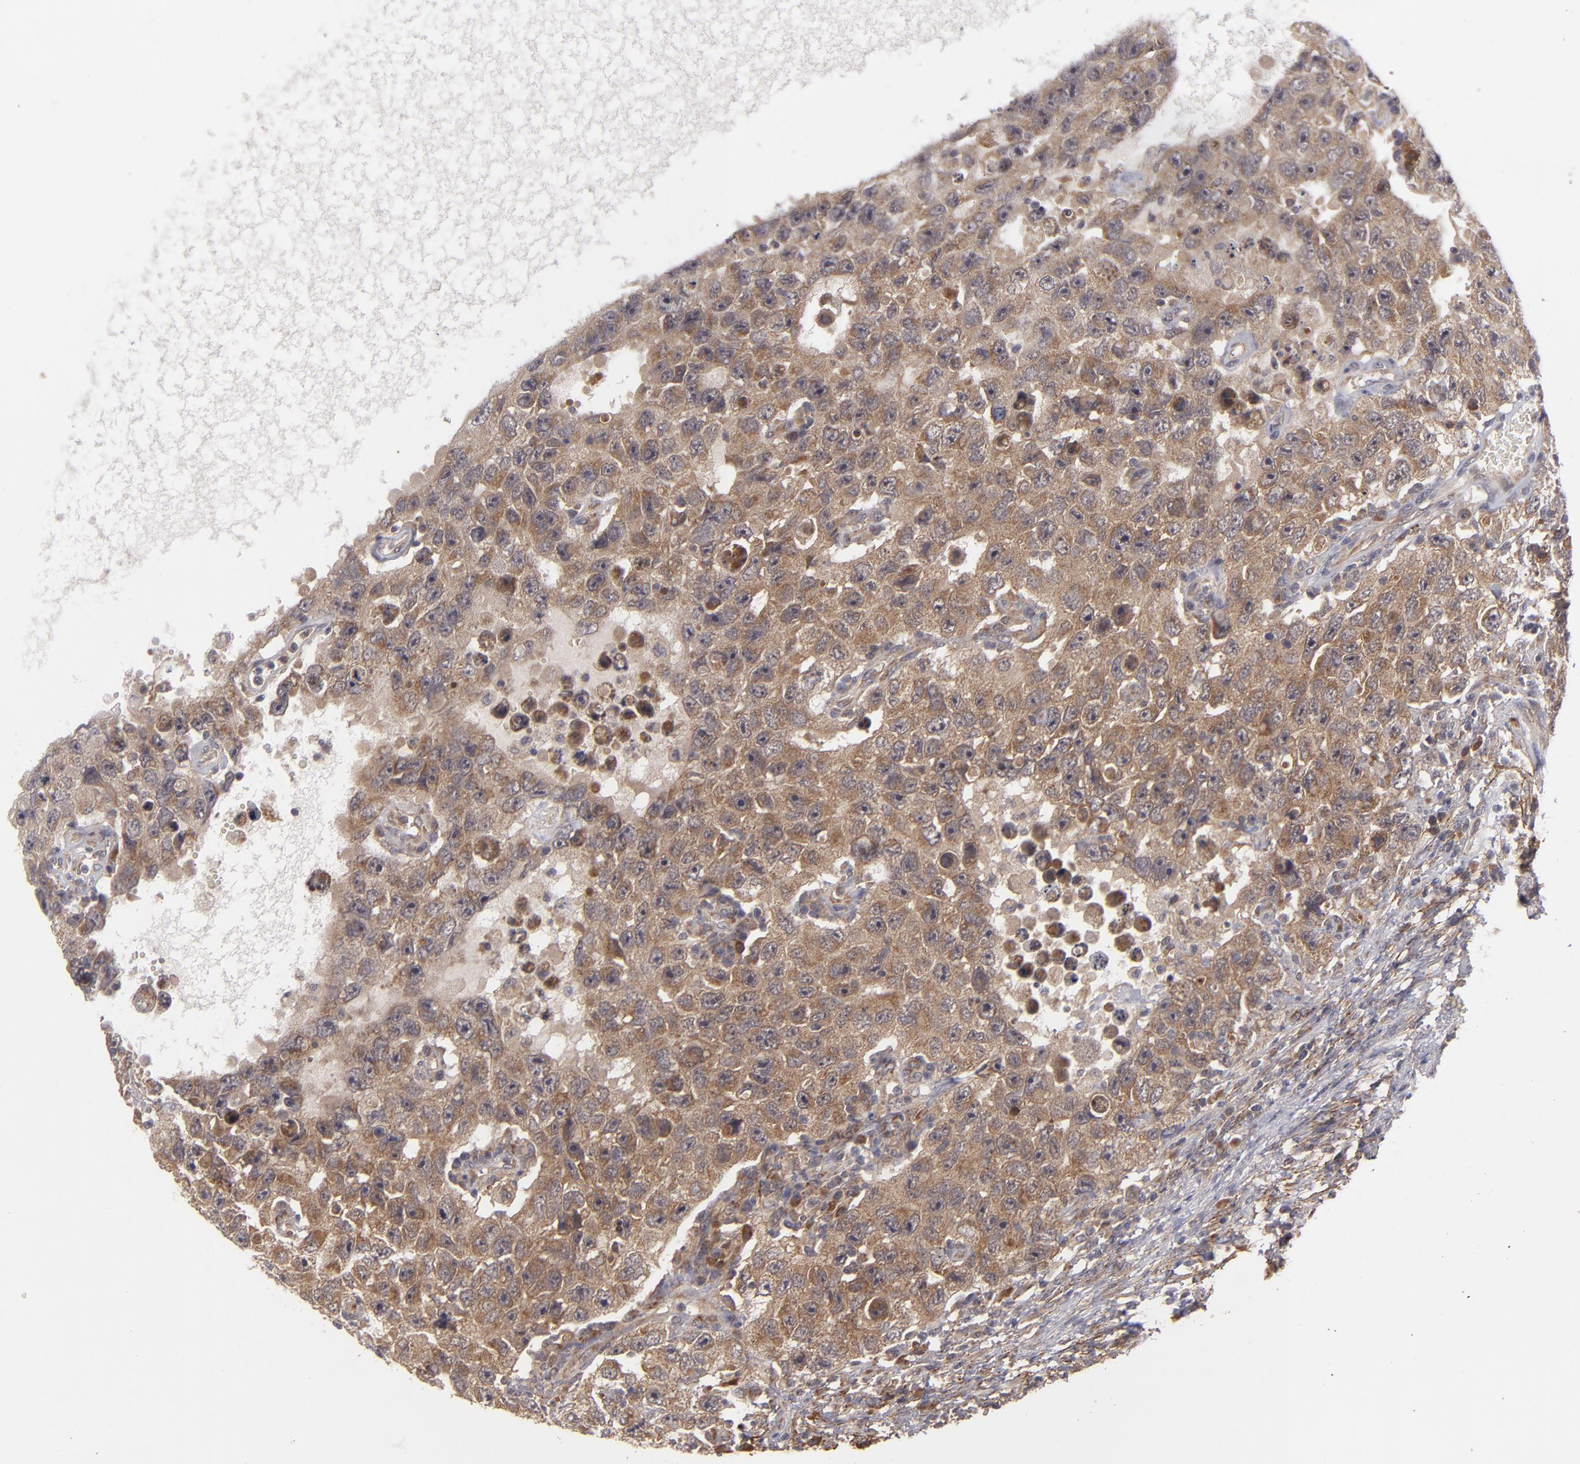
{"staining": {"intensity": "moderate", "quantity": ">75%", "location": "cytoplasmic/membranous"}, "tissue": "testis cancer", "cell_type": "Tumor cells", "image_type": "cancer", "snomed": [{"axis": "morphology", "description": "Carcinoma, Embryonal, NOS"}, {"axis": "topography", "description": "Testis"}], "caption": "Immunohistochemistry image of human testis cancer (embryonal carcinoma) stained for a protein (brown), which reveals medium levels of moderate cytoplasmic/membranous positivity in approximately >75% of tumor cells.", "gene": "BMP6", "patient": {"sex": "male", "age": 26}}